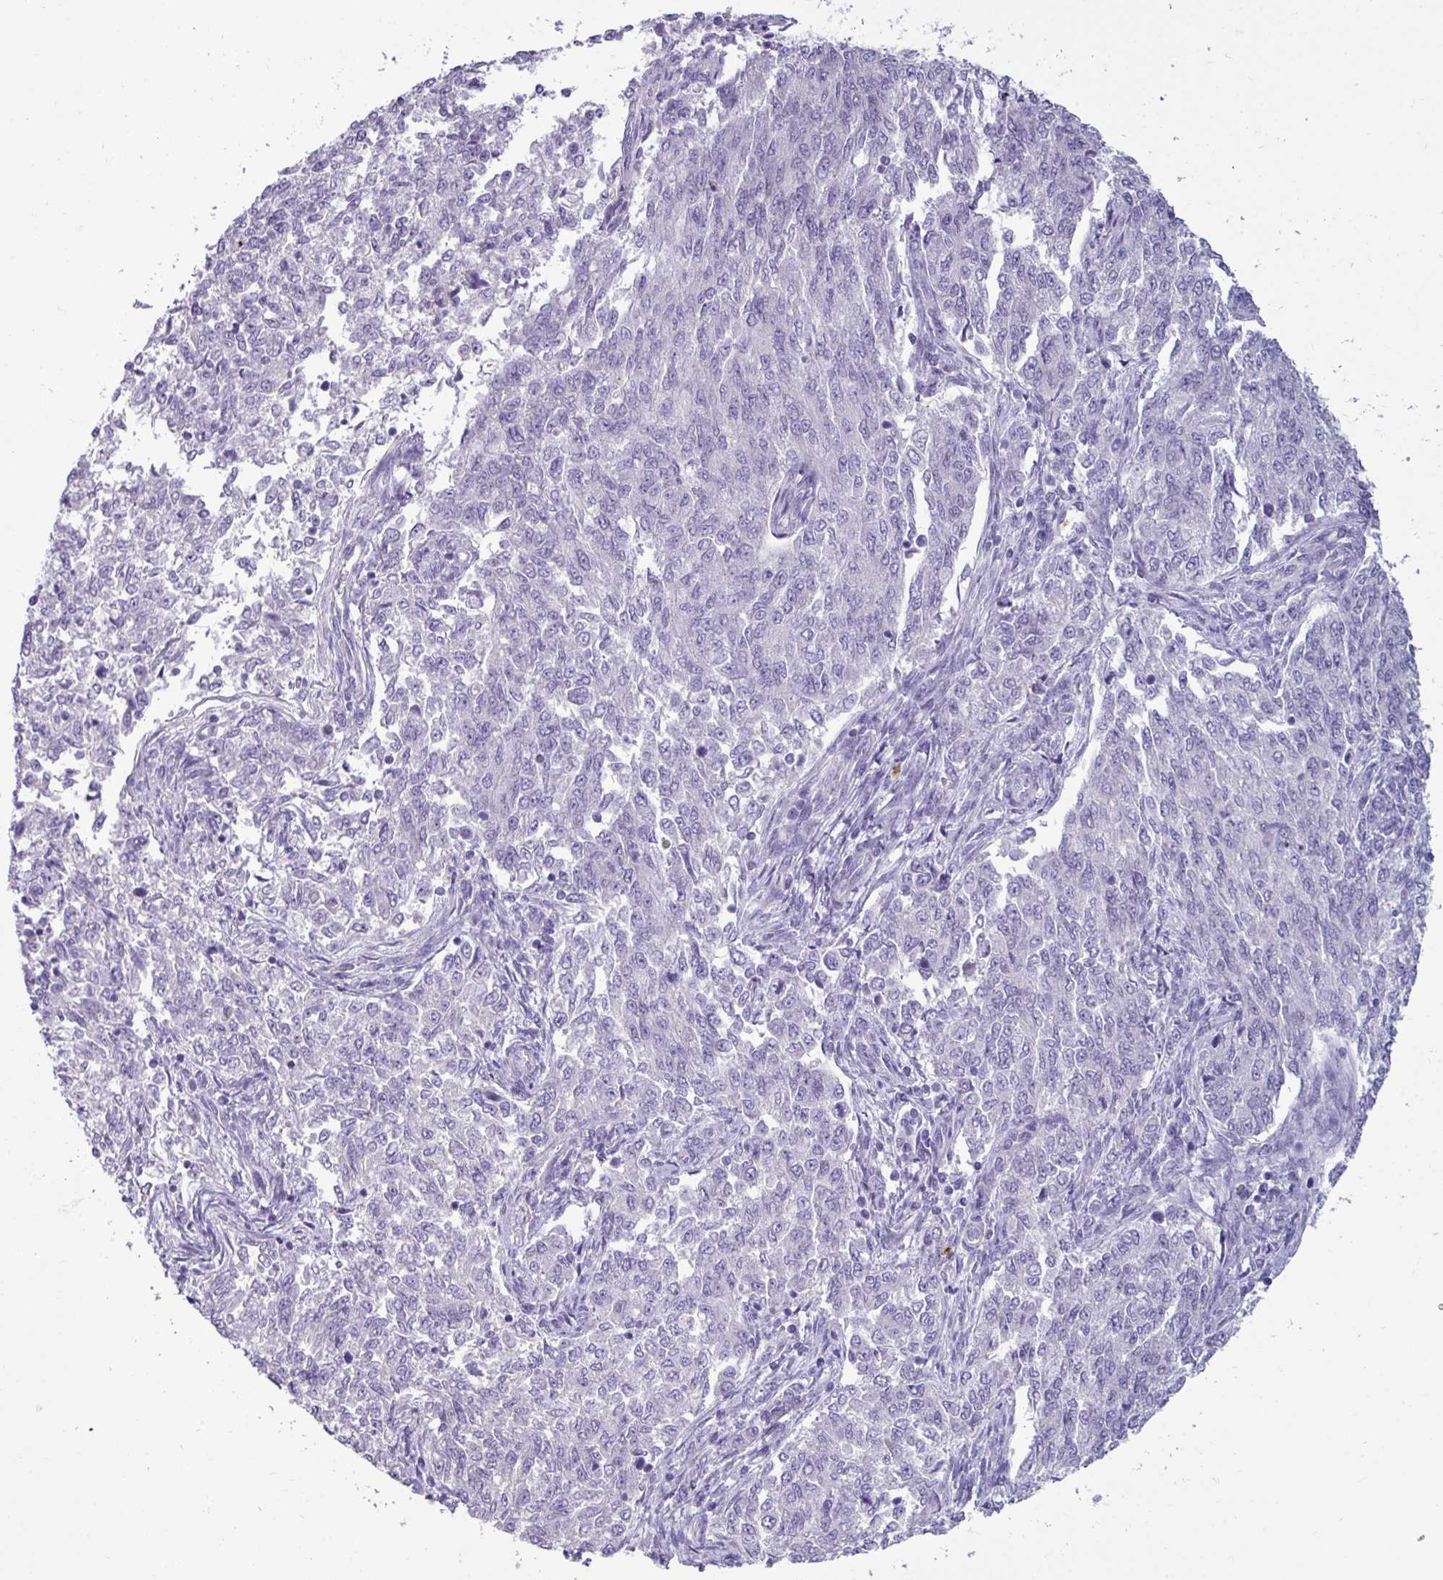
{"staining": {"intensity": "negative", "quantity": "none", "location": "none"}, "tissue": "endometrial cancer", "cell_type": "Tumor cells", "image_type": "cancer", "snomed": [{"axis": "morphology", "description": "Adenocarcinoma, NOS"}, {"axis": "topography", "description": "Endometrium"}], "caption": "This is a histopathology image of immunohistochemistry staining of endometrial cancer, which shows no expression in tumor cells.", "gene": "TRIM39", "patient": {"sex": "female", "age": 50}}